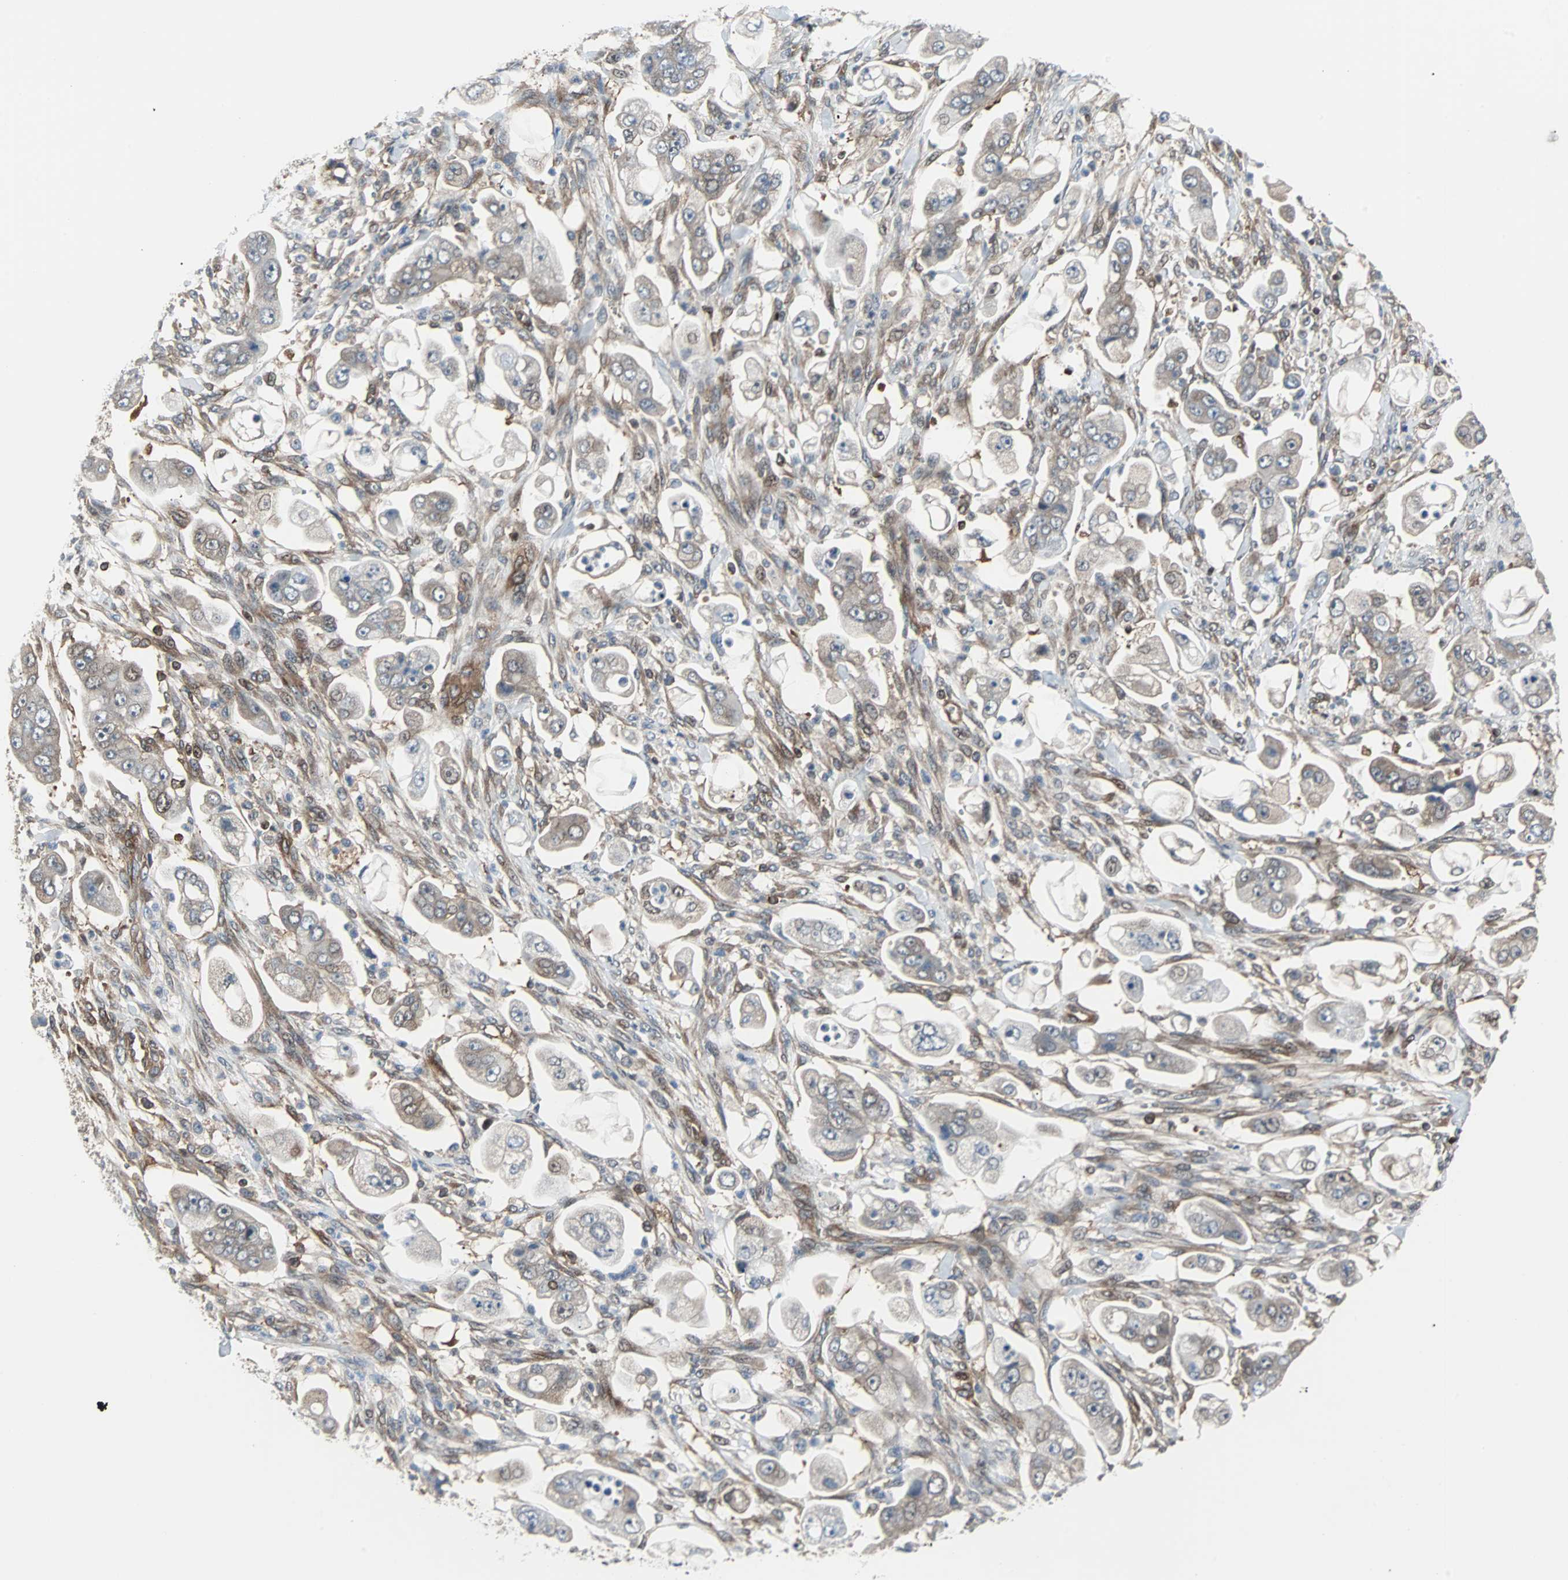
{"staining": {"intensity": "moderate", "quantity": ">75%", "location": "cytoplasmic/membranous"}, "tissue": "stomach cancer", "cell_type": "Tumor cells", "image_type": "cancer", "snomed": [{"axis": "morphology", "description": "Adenocarcinoma, NOS"}, {"axis": "topography", "description": "Stomach"}], "caption": "Immunohistochemistry of human stomach cancer shows medium levels of moderate cytoplasmic/membranous staining in approximately >75% of tumor cells.", "gene": "RELA", "patient": {"sex": "male", "age": 62}}